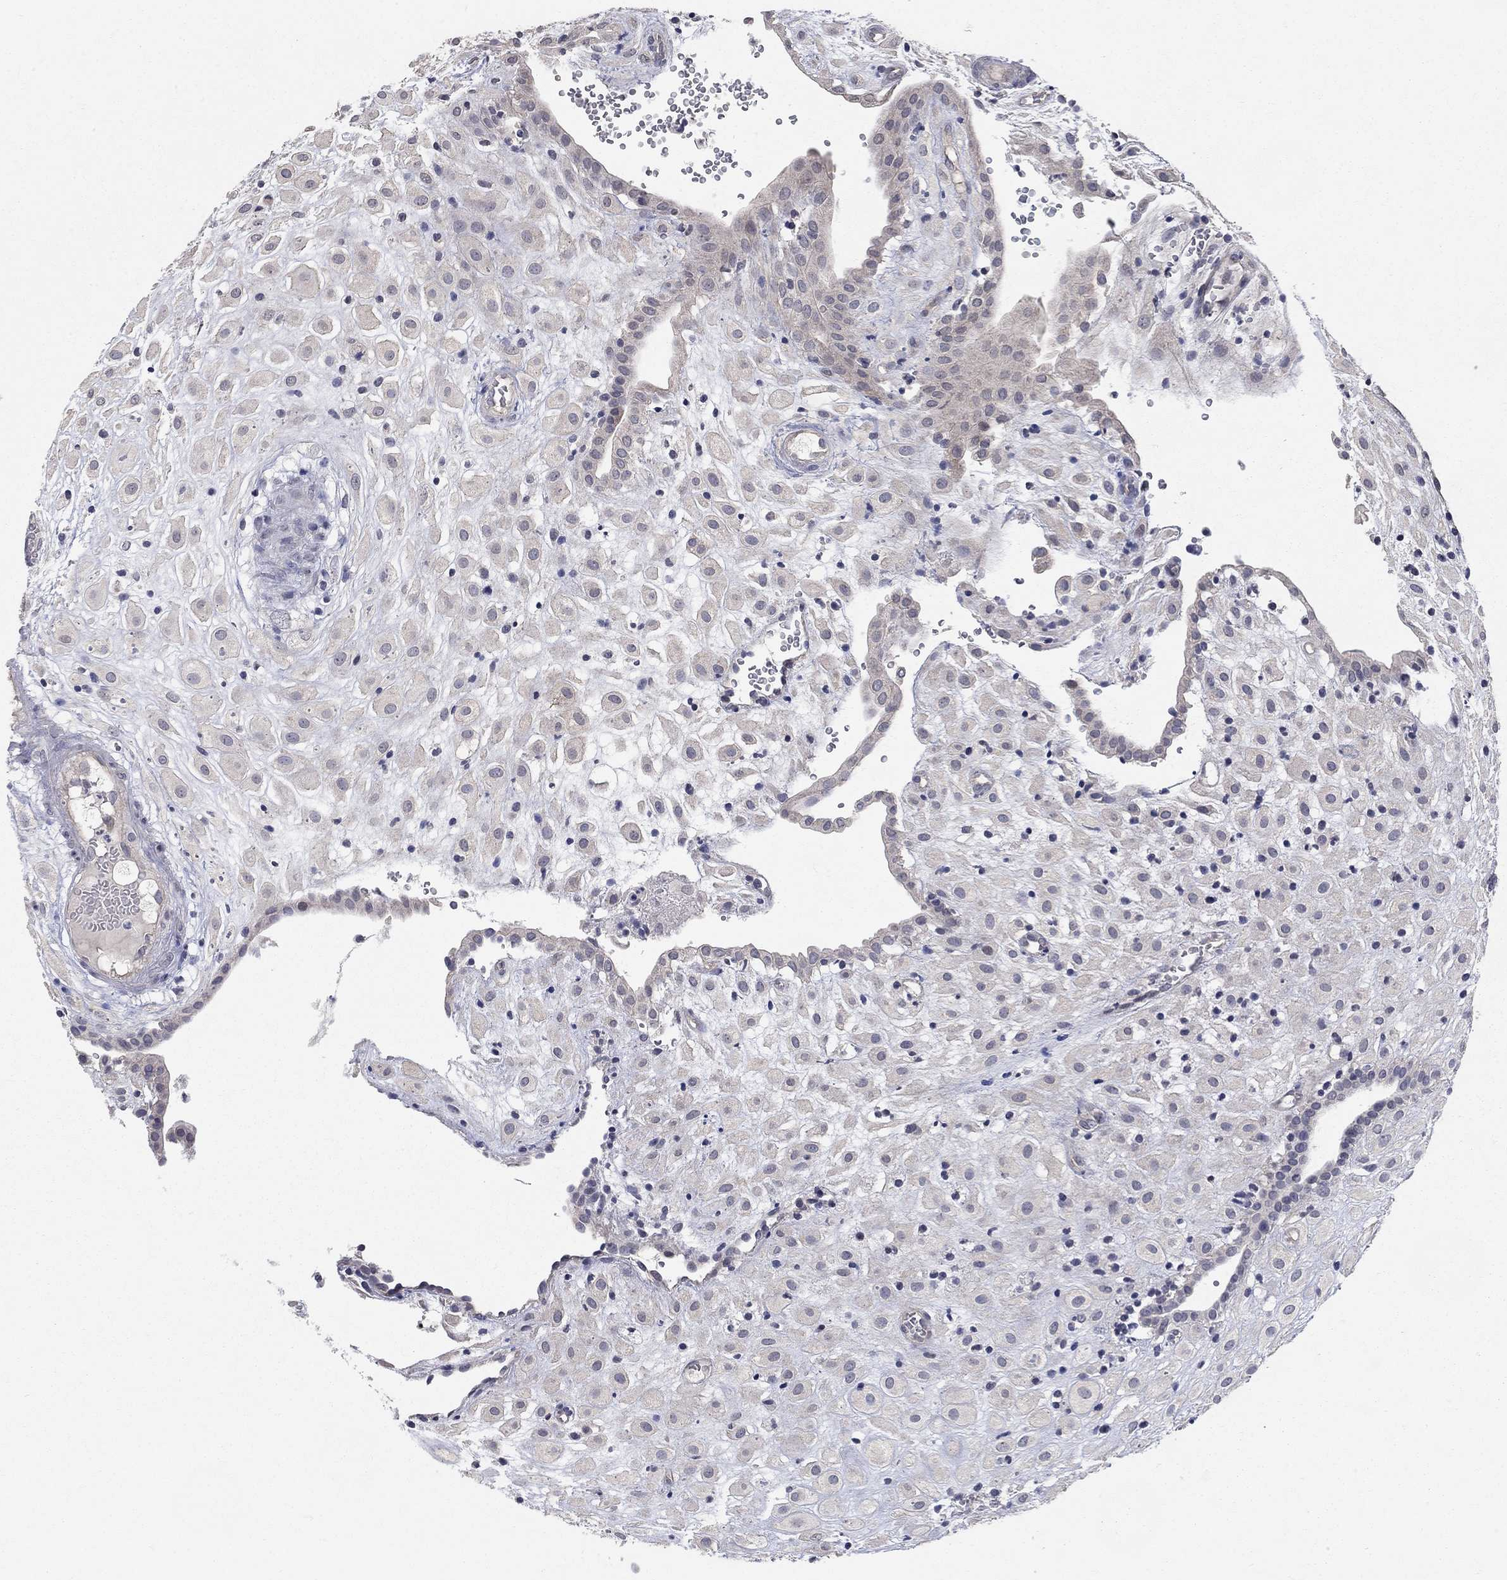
{"staining": {"intensity": "weak", "quantity": "<25%", "location": "cytoplasmic/membranous"}, "tissue": "placenta", "cell_type": "Decidual cells", "image_type": "normal", "snomed": [{"axis": "morphology", "description": "Normal tissue, NOS"}, {"axis": "topography", "description": "Placenta"}], "caption": "This is an immunohistochemistry micrograph of normal placenta. There is no staining in decidual cells.", "gene": "WASF3", "patient": {"sex": "female", "age": 24}}